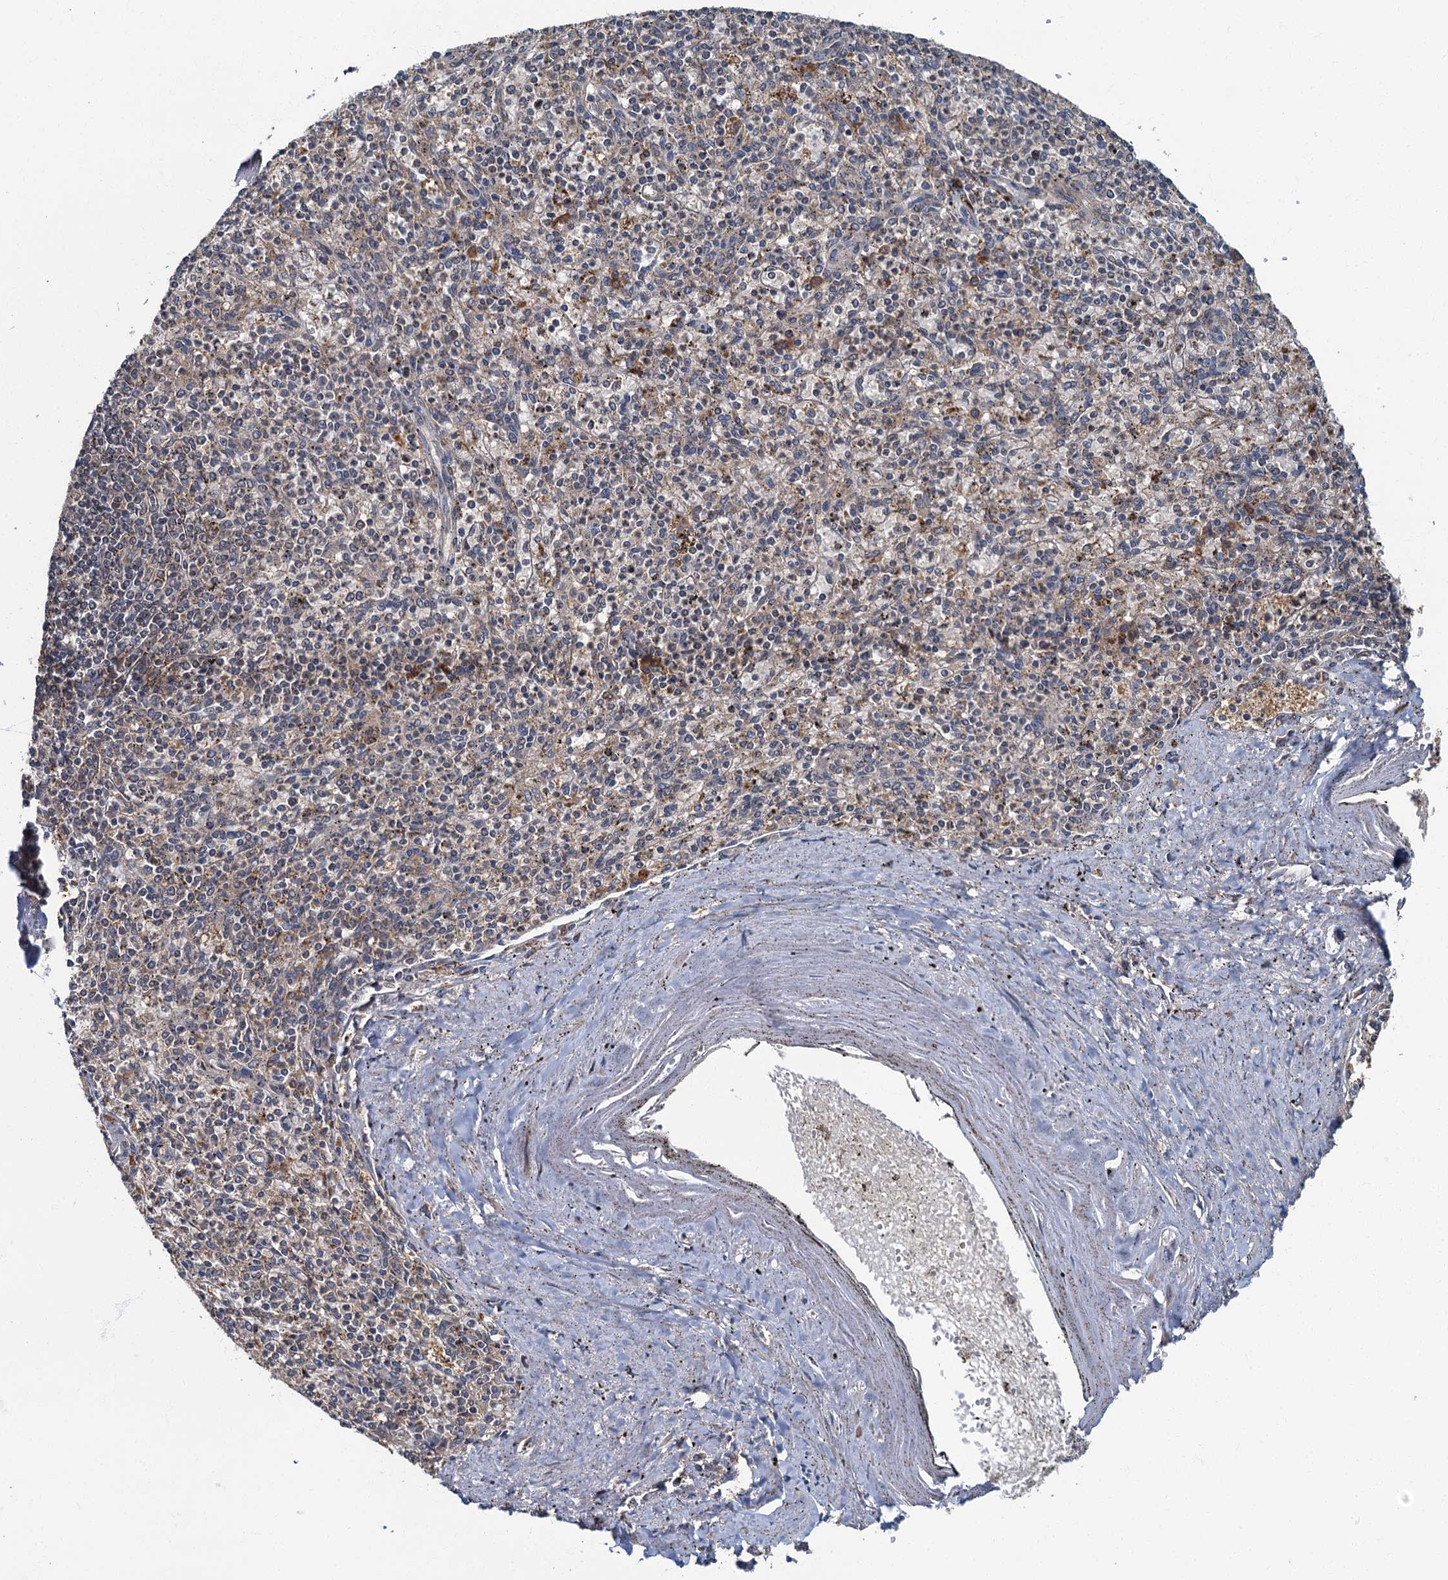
{"staining": {"intensity": "moderate", "quantity": "<25%", "location": "cytoplasmic/membranous"}, "tissue": "spleen", "cell_type": "Cells in red pulp", "image_type": "normal", "snomed": [{"axis": "morphology", "description": "Normal tissue, NOS"}, {"axis": "topography", "description": "Spleen"}], "caption": "Immunohistochemistry (IHC) (DAB) staining of unremarkable spleen shows moderate cytoplasmic/membranous protein expression in approximately <25% of cells in red pulp. (Stains: DAB in brown, nuclei in blue, Microscopy: brightfield microscopy at high magnification).", "gene": "WDCP", "patient": {"sex": "male", "age": 72}}